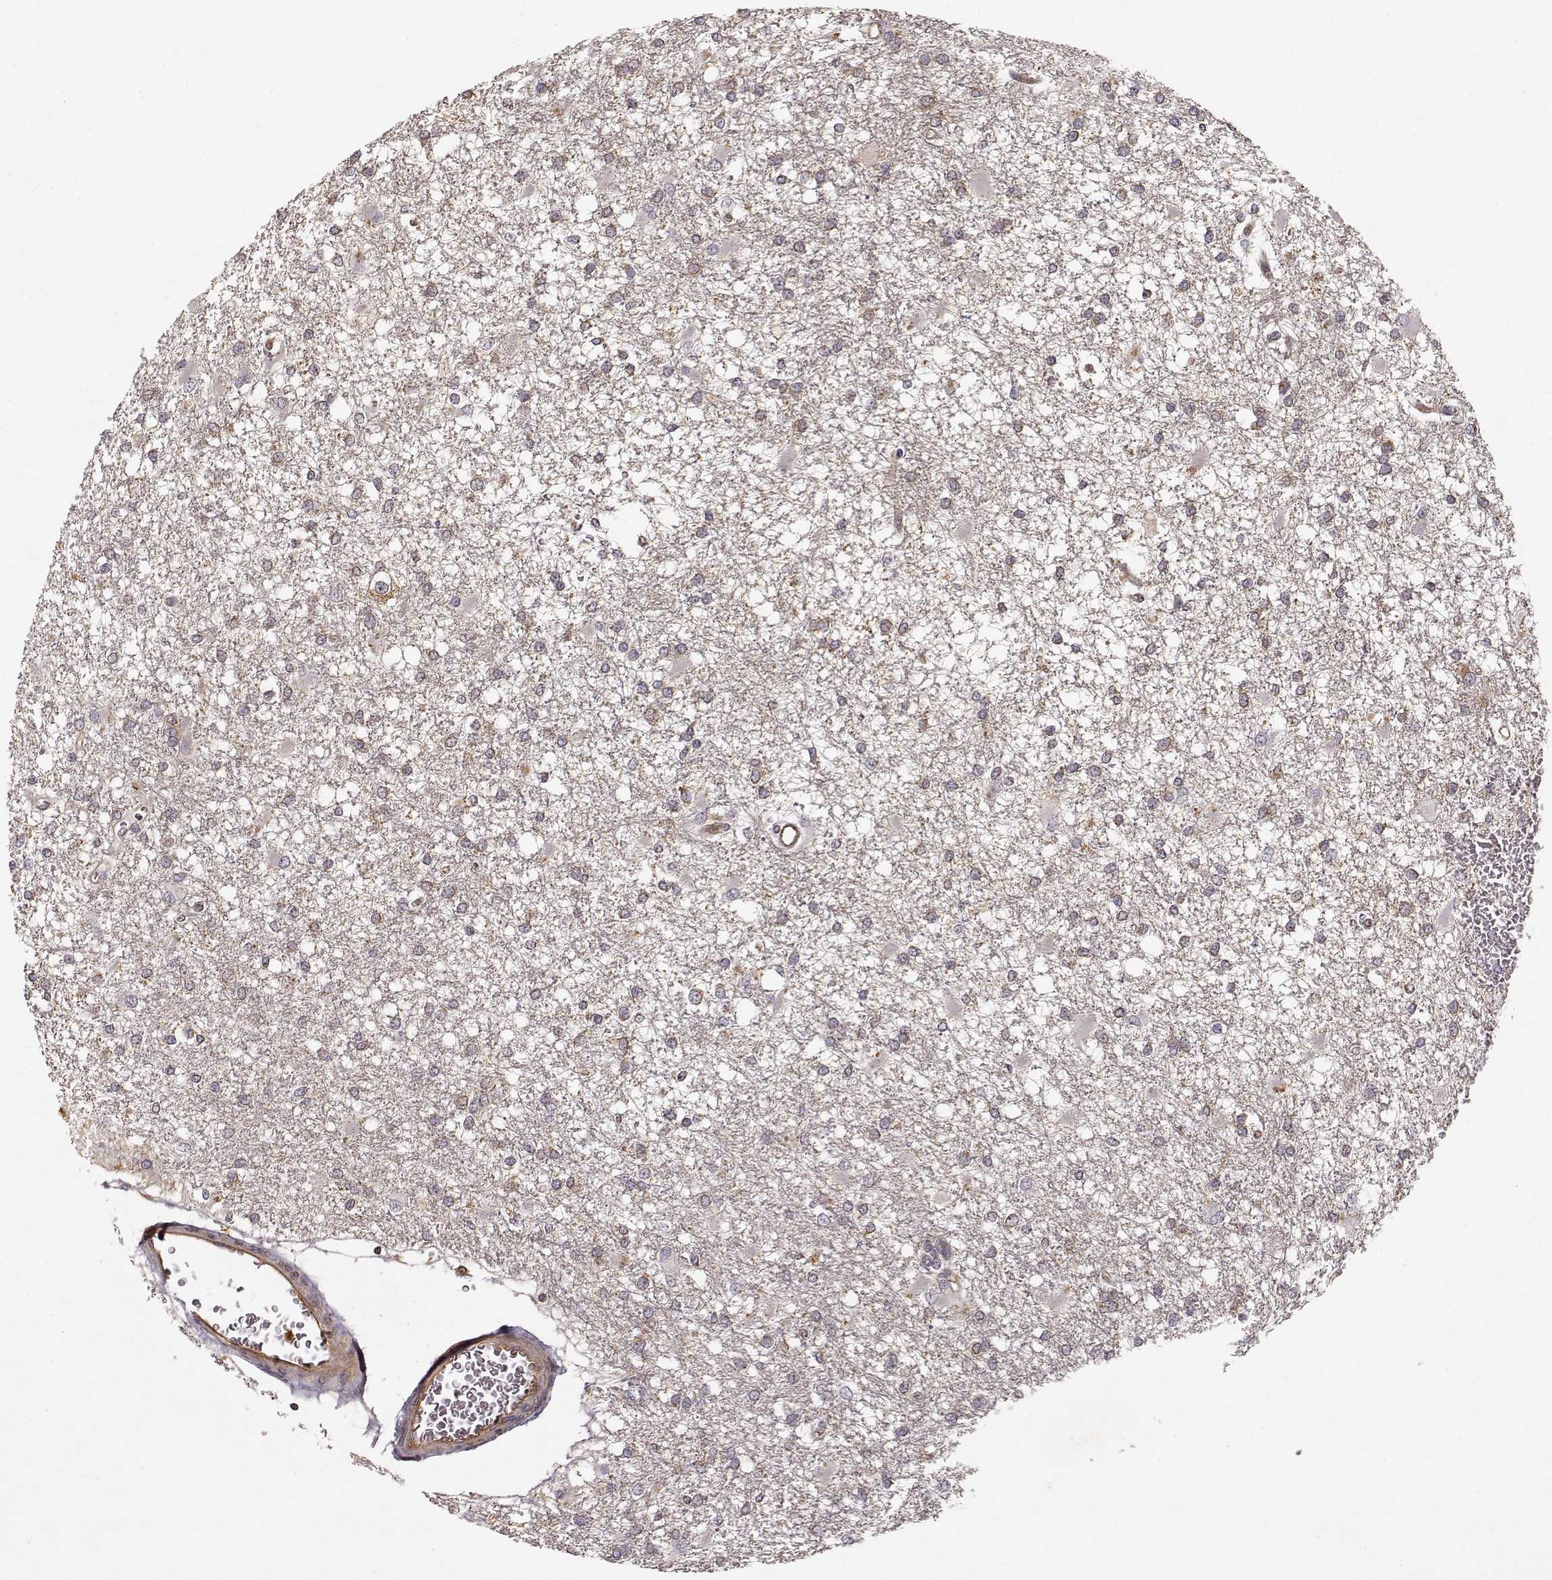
{"staining": {"intensity": "weak", "quantity": ">75%", "location": "cytoplasmic/membranous"}, "tissue": "glioma", "cell_type": "Tumor cells", "image_type": "cancer", "snomed": [{"axis": "morphology", "description": "Glioma, malignant, High grade"}, {"axis": "topography", "description": "Cerebral cortex"}], "caption": "The micrograph reveals a brown stain indicating the presence of a protein in the cytoplasmic/membranous of tumor cells in malignant high-grade glioma.", "gene": "ARHGEF2", "patient": {"sex": "male", "age": 79}}